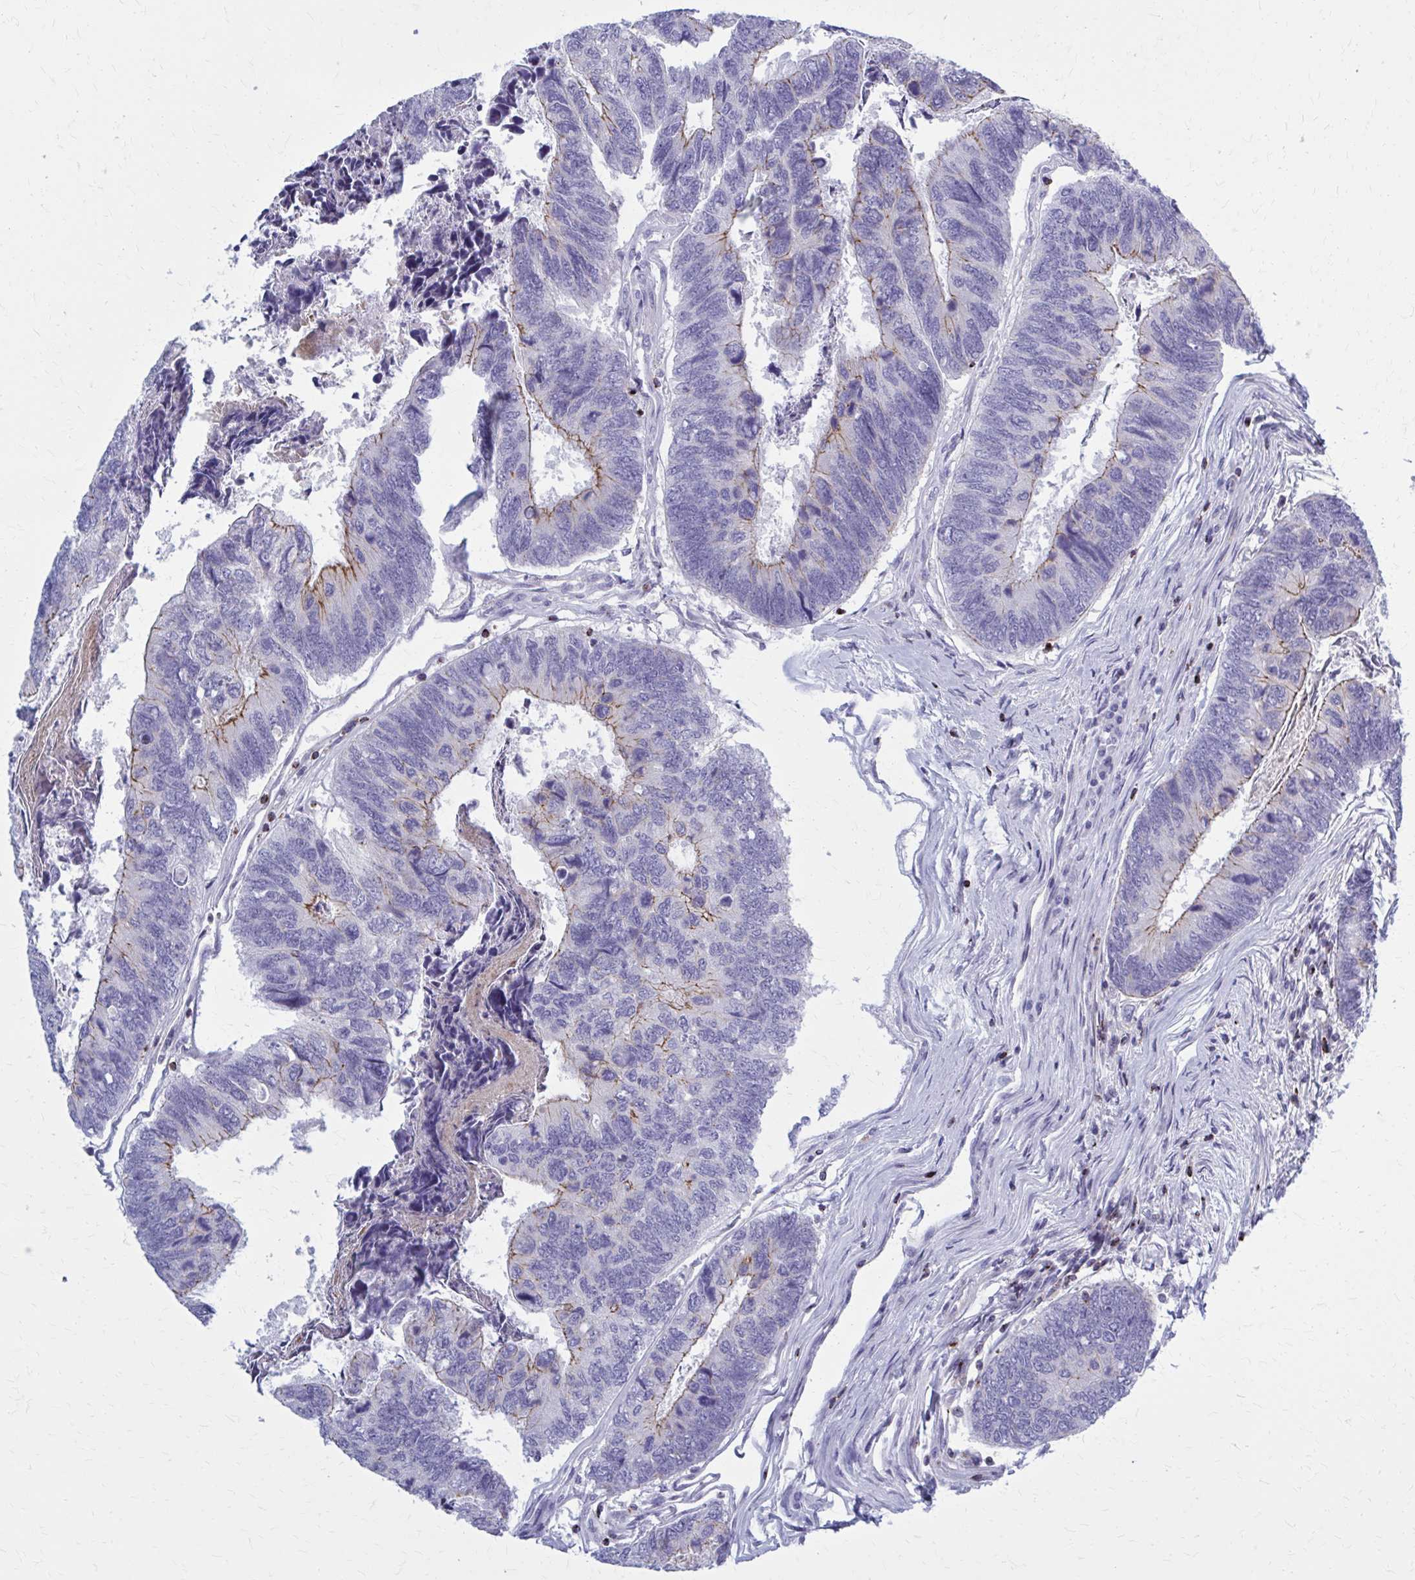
{"staining": {"intensity": "moderate", "quantity": "<25%", "location": "cytoplasmic/membranous"}, "tissue": "colorectal cancer", "cell_type": "Tumor cells", "image_type": "cancer", "snomed": [{"axis": "morphology", "description": "Adenocarcinoma, NOS"}, {"axis": "topography", "description": "Colon"}], "caption": "A brown stain shows moderate cytoplasmic/membranous staining of a protein in colorectal cancer tumor cells.", "gene": "PEDS1", "patient": {"sex": "female", "age": 67}}